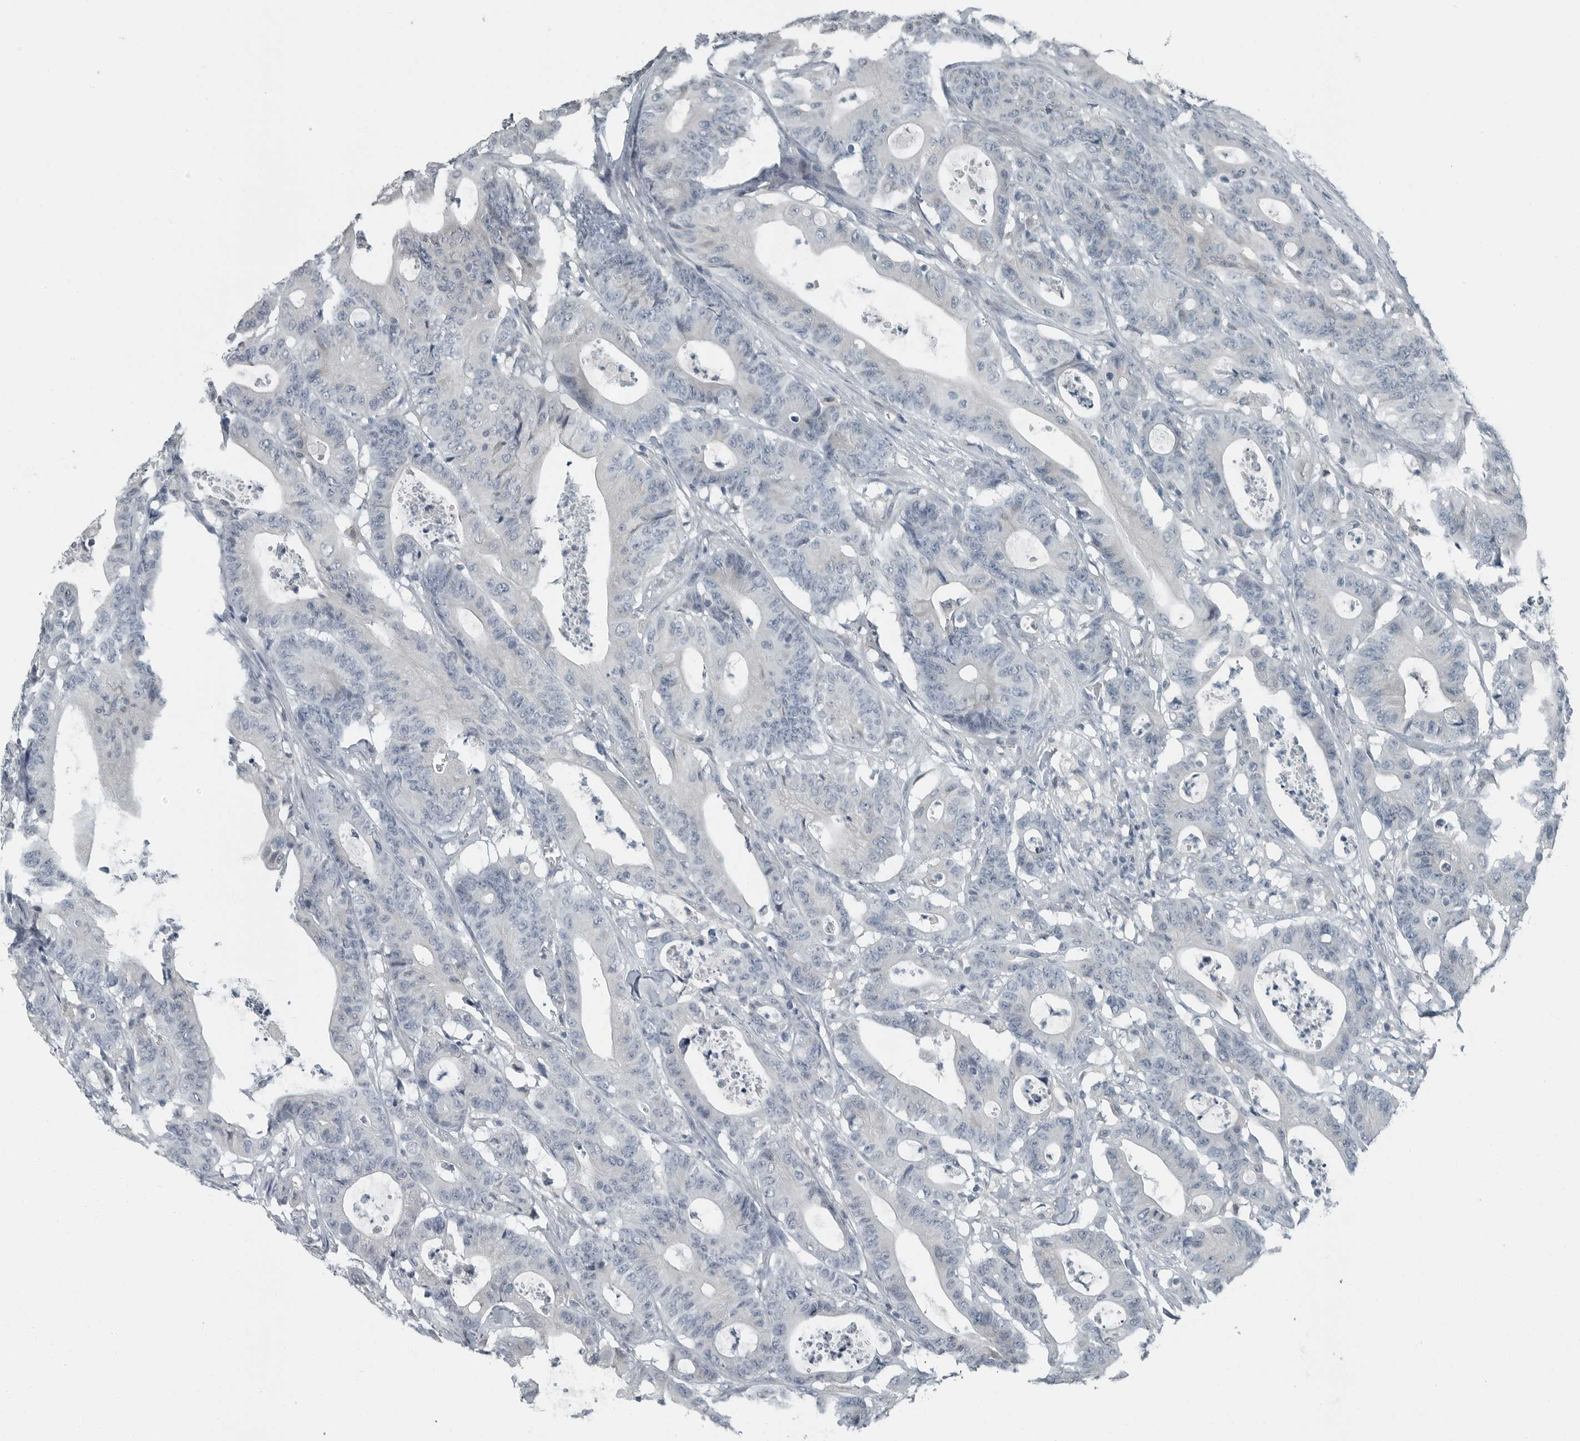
{"staining": {"intensity": "negative", "quantity": "none", "location": "none"}, "tissue": "colorectal cancer", "cell_type": "Tumor cells", "image_type": "cancer", "snomed": [{"axis": "morphology", "description": "Adenocarcinoma, NOS"}, {"axis": "topography", "description": "Colon"}], "caption": "Immunohistochemistry (IHC) micrograph of human colorectal cancer stained for a protein (brown), which exhibits no staining in tumor cells.", "gene": "KYAT1", "patient": {"sex": "female", "age": 84}}